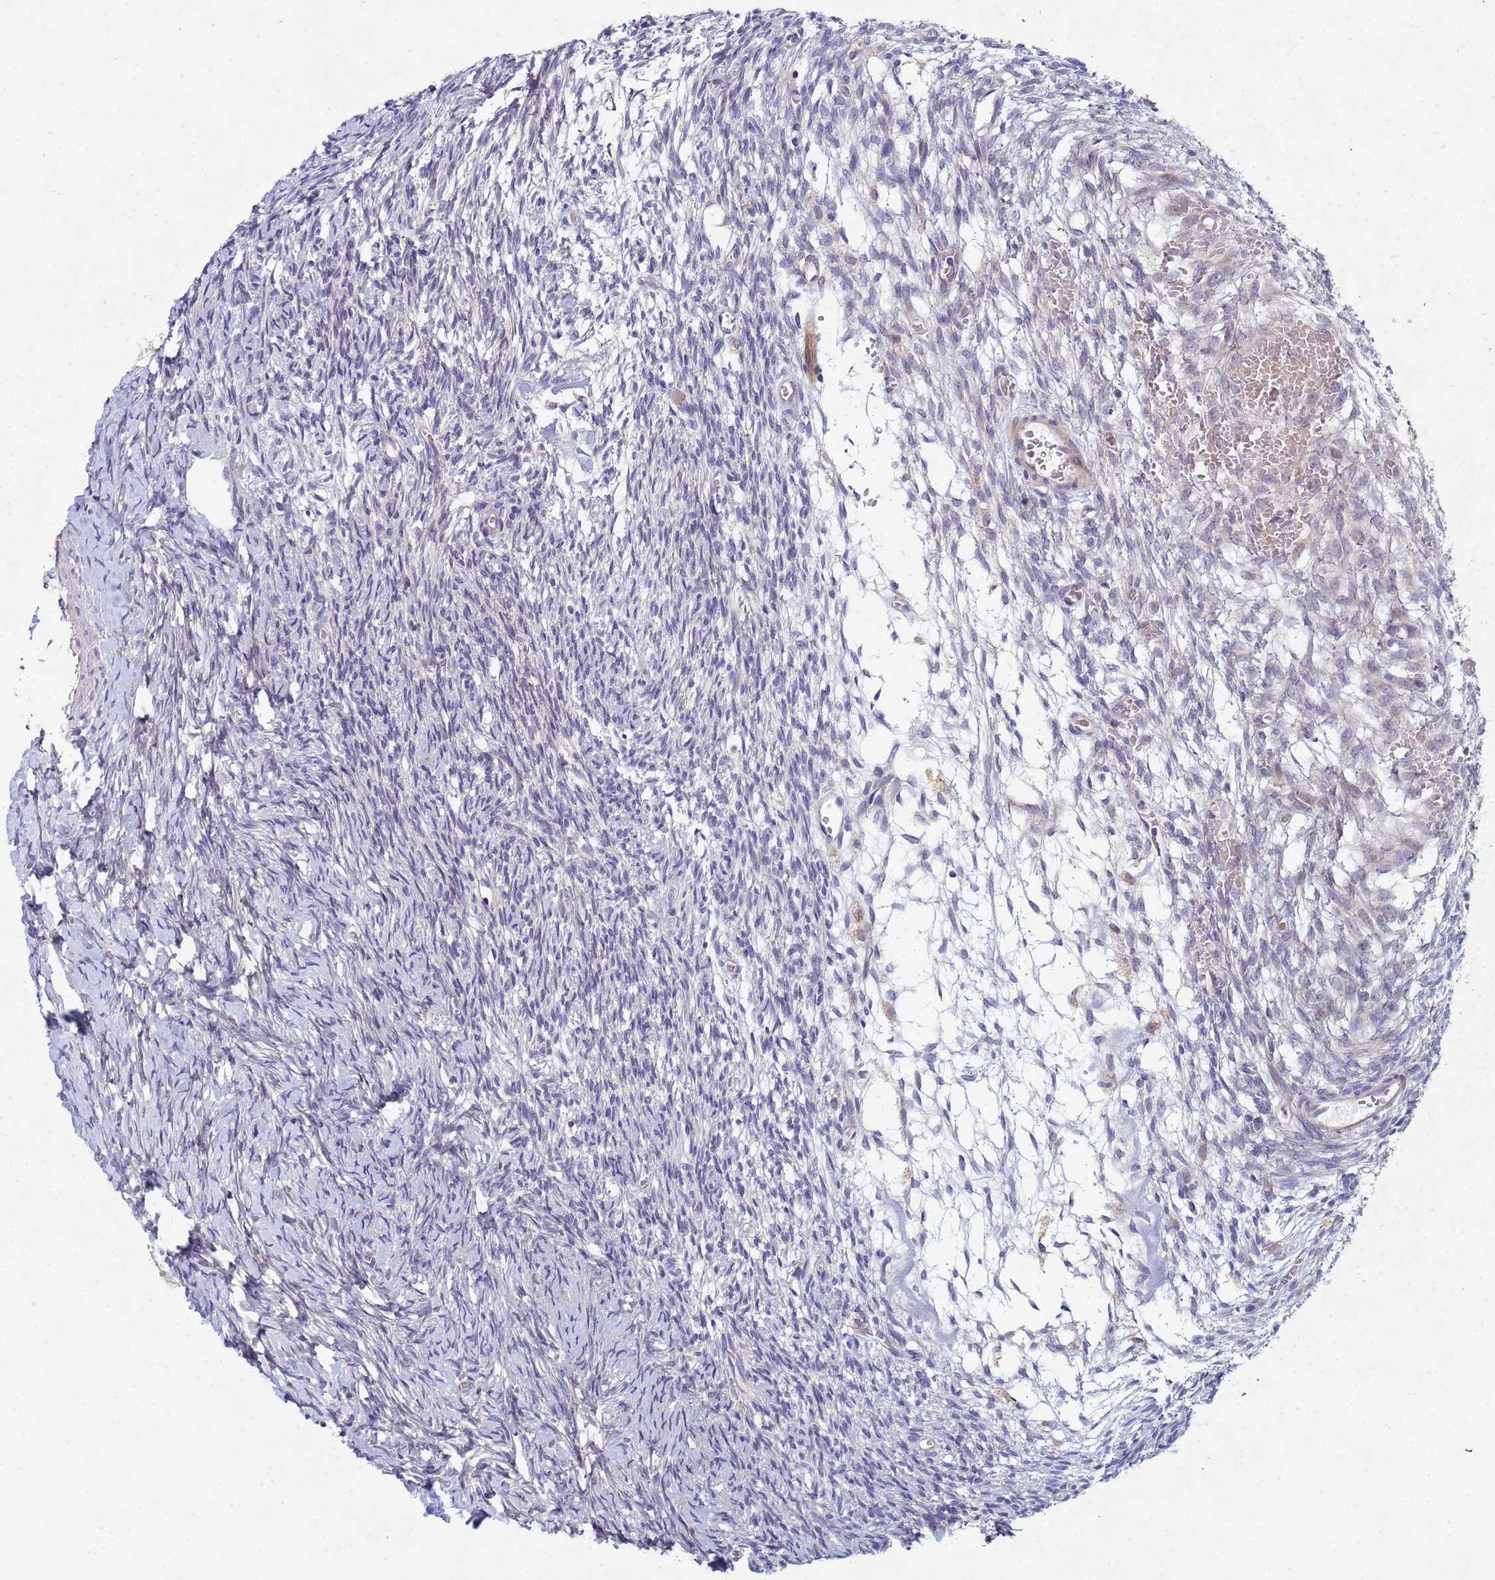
{"staining": {"intensity": "negative", "quantity": "none", "location": "none"}, "tissue": "ovary", "cell_type": "Ovarian stroma cells", "image_type": "normal", "snomed": [{"axis": "morphology", "description": "Normal tissue, NOS"}, {"axis": "topography", "description": "Ovary"}], "caption": "This photomicrograph is of unremarkable ovary stained with immunohistochemistry (IHC) to label a protein in brown with the nuclei are counter-stained blue. There is no positivity in ovarian stroma cells. (Stains: DAB (3,3'-diaminobenzidine) IHC with hematoxylin counter stain, Microscopy: brightfield microscopy at high magnification).", "gene": "TNPO2", "patient": {"sex": "female", "age": 39}}